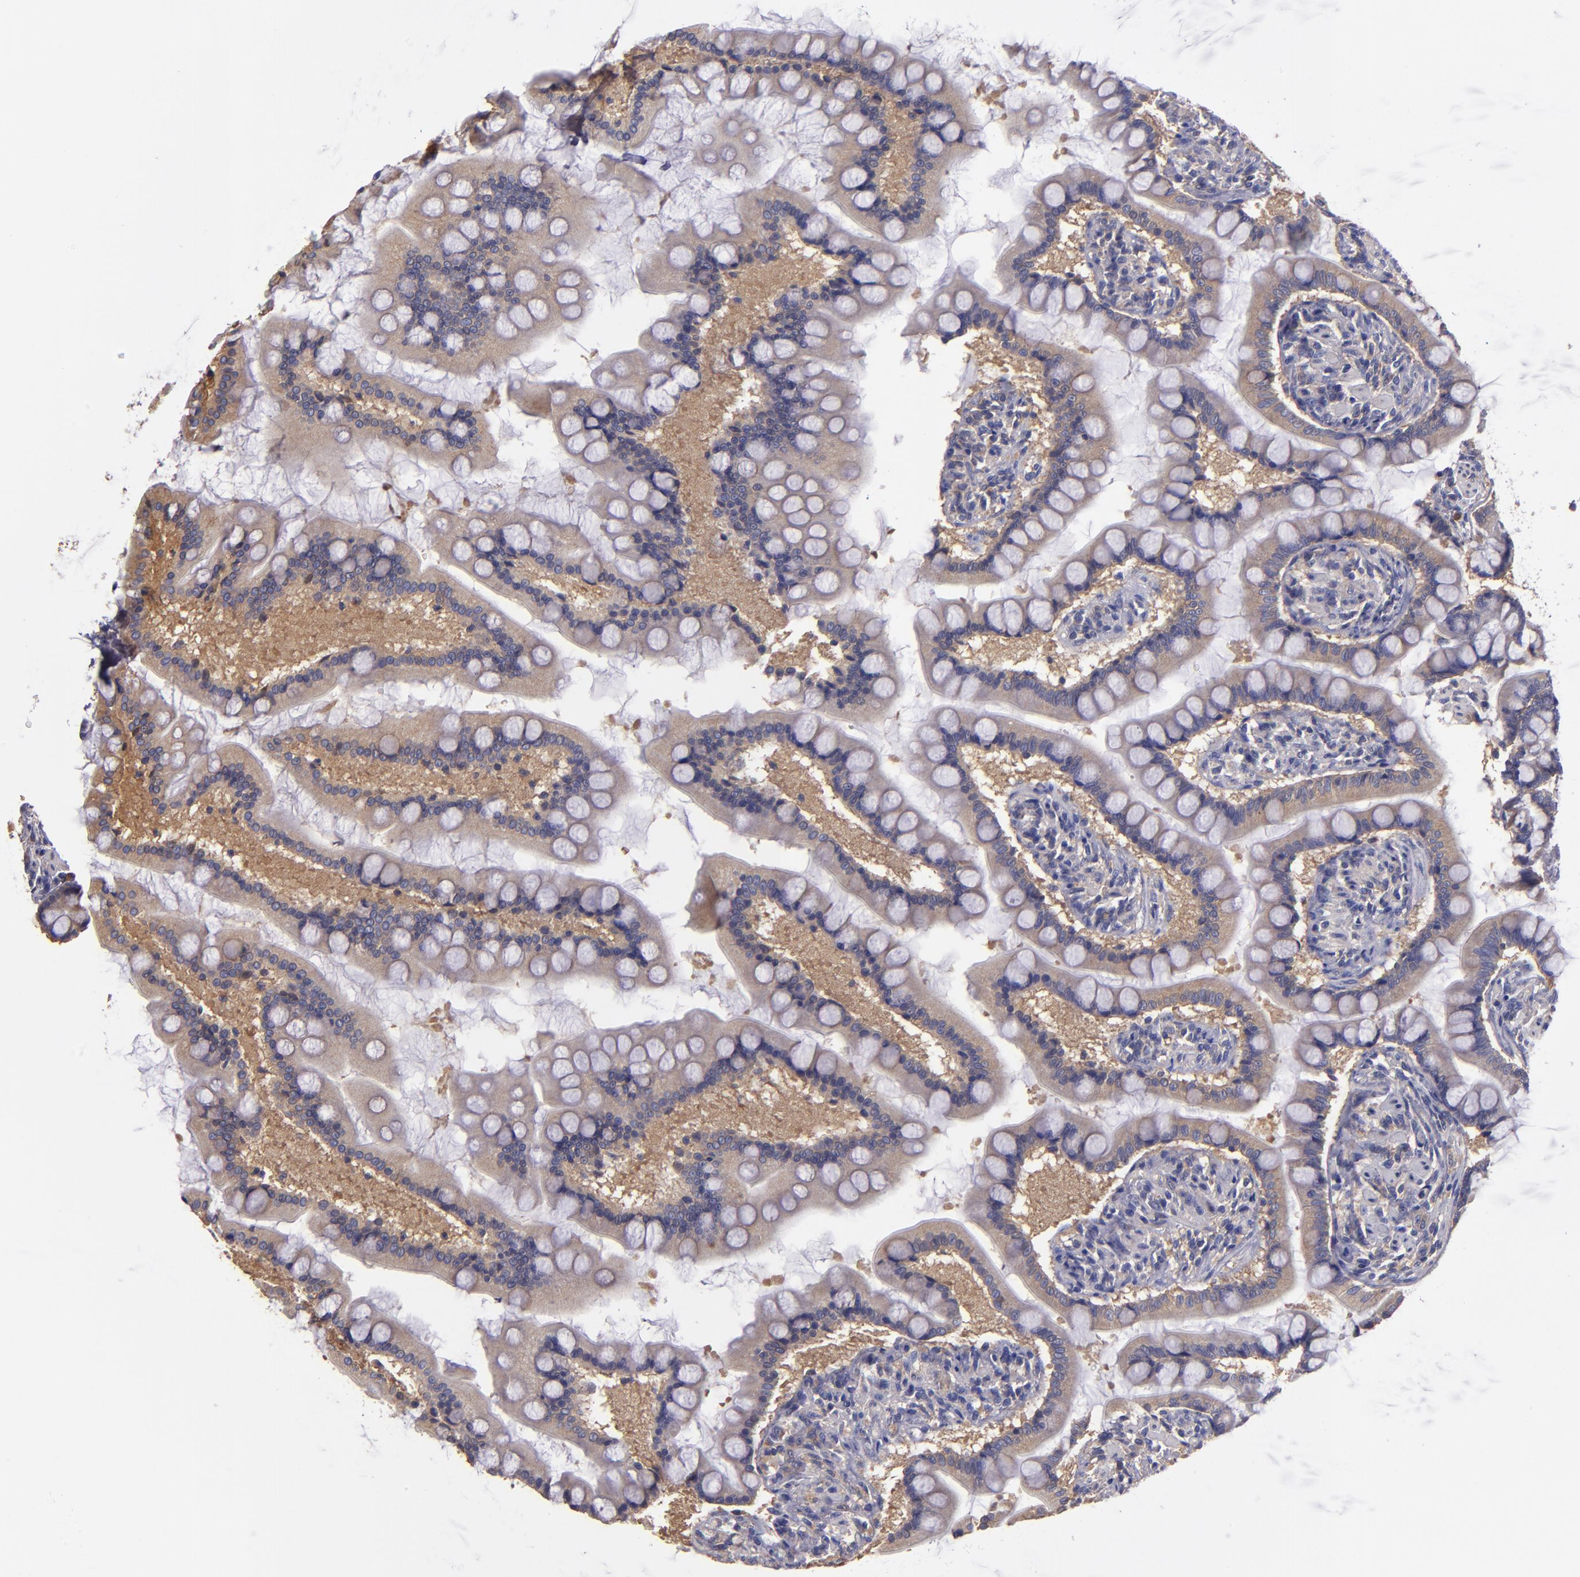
{"staining": {"intensity": "weak", "quantity": "25%-75%", "location": "cytoplasmic/membranous"}, "tissue": "small intestine", "cell_type": "Glandular cells", "image_type": "normal", "snomed": [{"axis": "morphology", "description": "Normal tissue, NOS"}, {"axis": "topography", "description": "Small intestine"}], "caption": "Protein expression analysis of unremarkable human small intestine reveals weak cytoplasmic/membranous positivity in approximately 25%-75% of glandular cells. Using DAB (brown) and hematoxylin (blue) stains, captured at high magnification using brightfield microscopy.", "gene": "CARS1", "patient": {"sex": "male", "age": 41}}